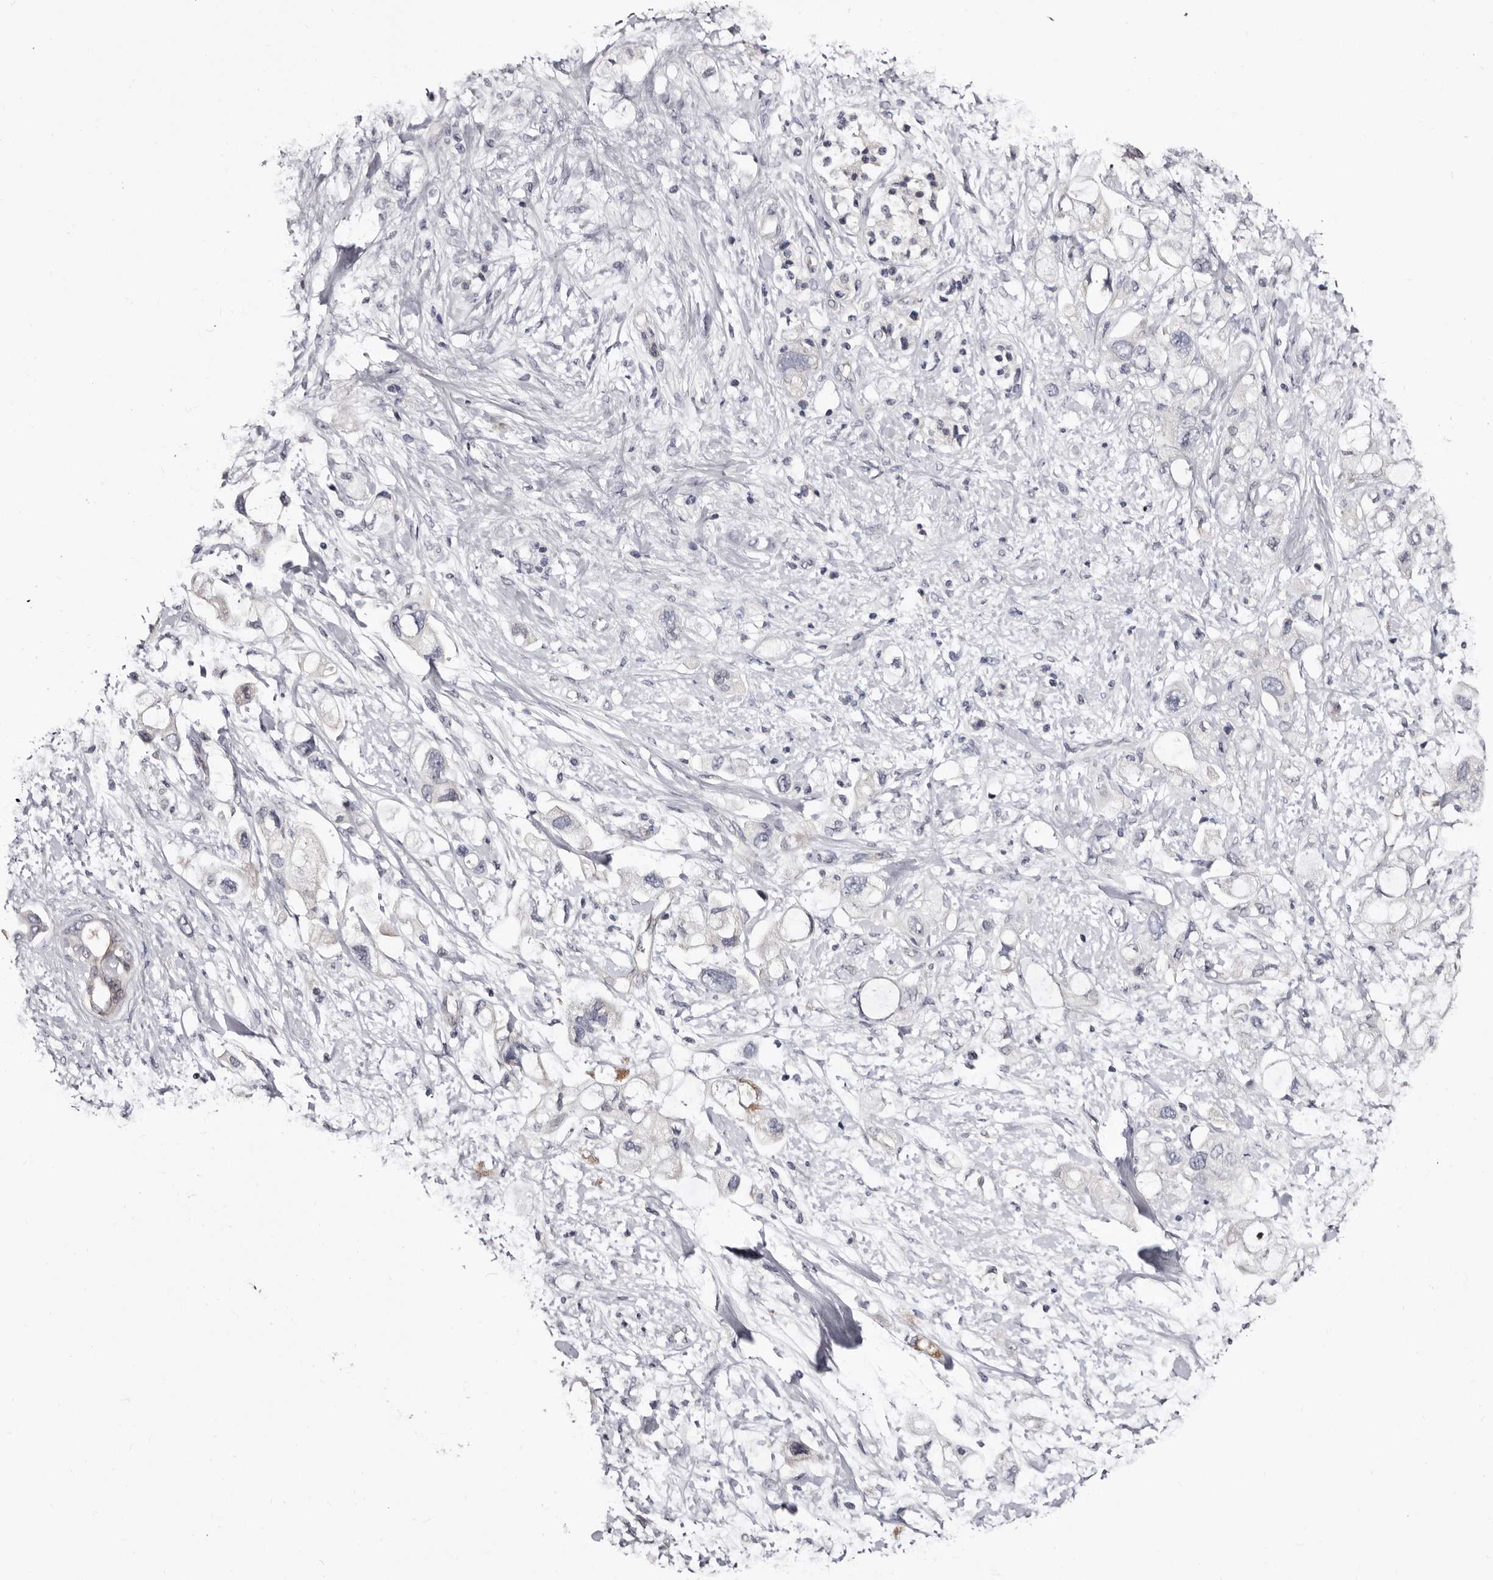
{"staining": {"intensity": "negative", "quantity": "none", "location": "none"}, "tissue": "pancreatic cancer", "cell_type": "Tumor cells", "image_type": "cancer", "snomed": [{"axis": "morphology", "description": "Adenocarcinoma, NOS"}, {"axis": "topography", "description": "Pancreas"}], "caption": "Immunohistochemistry (IHC) of human pancreatic cancer (adenocarcinoma) demonstrates no staining in tumor cells.", "gene": "BPGM", "patient": {"sex": "female", "age": 56}}